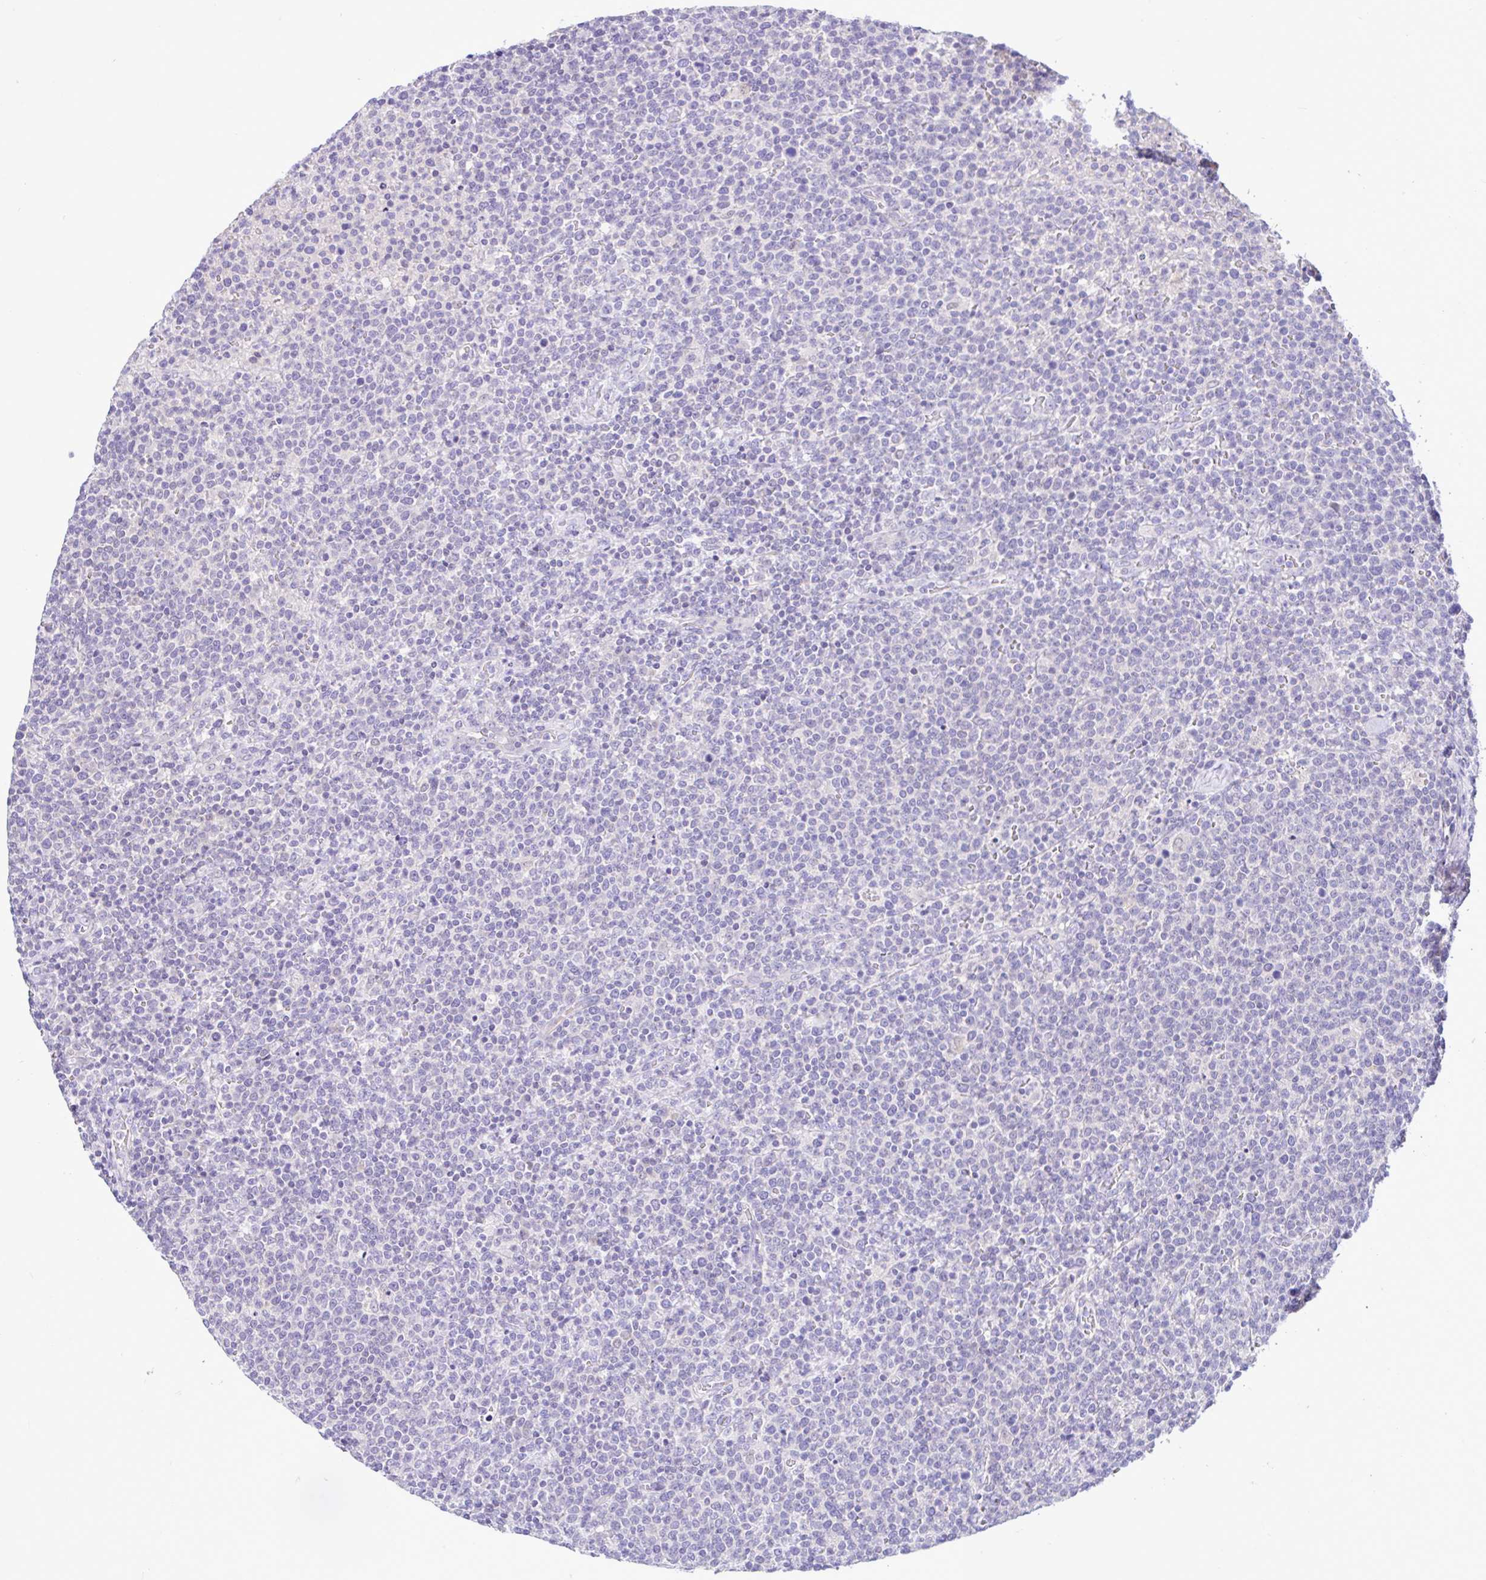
{"staining": {"intensity": "negative", "quantity": "none", "location": "none"}, "tissue": "lymphoma", "cell_type": "Tumor cells", "image_type": "cancer", "snomed": [{"axis": "morphology", "description": "Malignant lymphoma, non-Hodgkin's type, High grade"}, {"axis": "topography", "description": "Lymph node"}], "caption": "The micrograph reveals no staining of tumor cells in high-grade malignant lymphoma, non-Hodgkin's type. The staining was performed using DAB to visualize the protein expression in brown, while the nuclei were stained in blue with hematoxylin (Magnification: 20x).", "gene": "ANO4", "patient": {"sex": "male", "age": 61}}